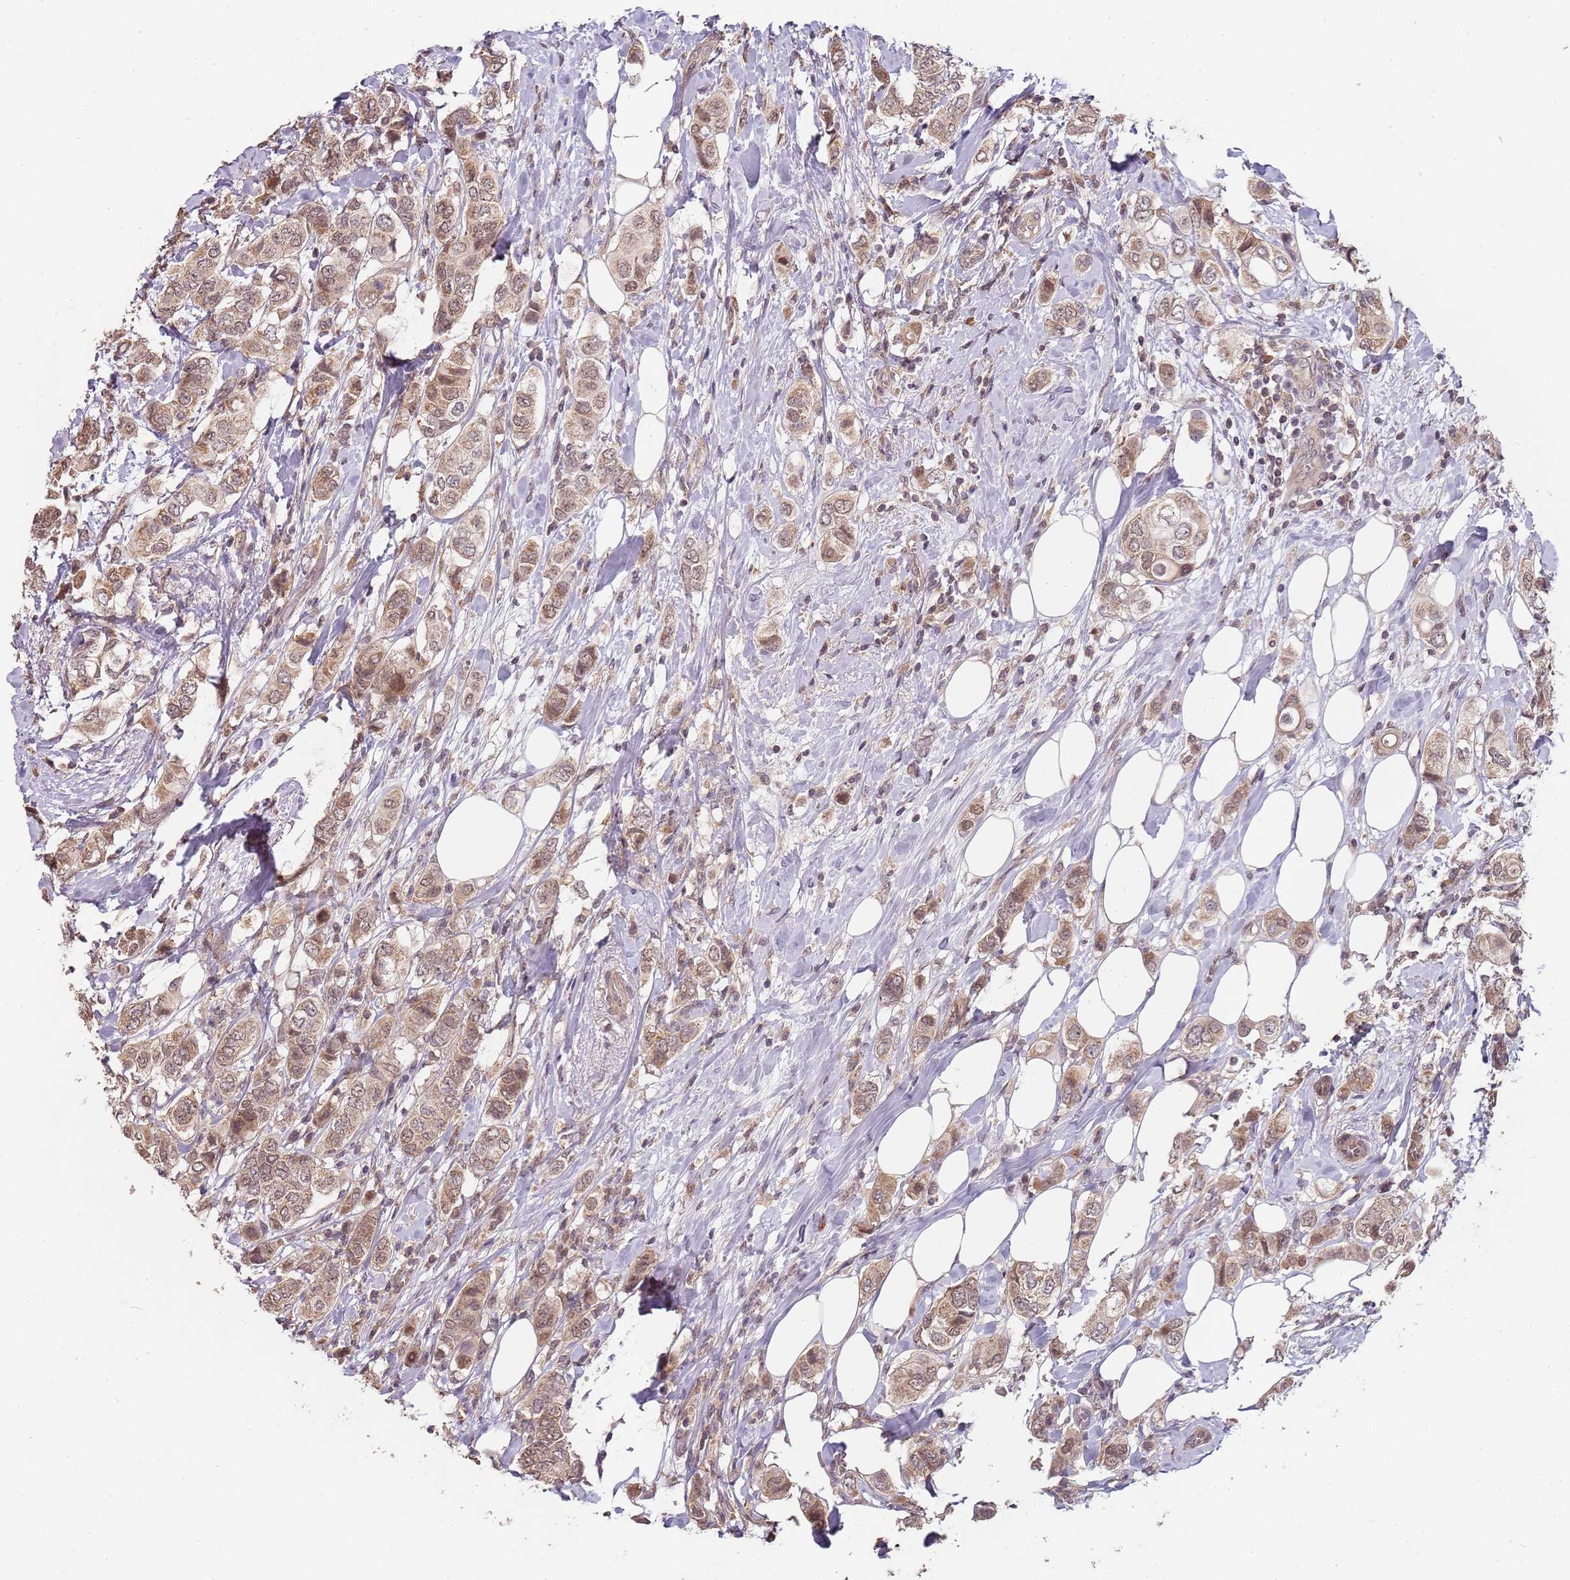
{"staining": {"intensity": "moderate", "quantity": ">75%", "location": "cytoplasmic/membranous,nuclear"}, "tissue": "breast cancer", "cell_type": "Tumor cells", "image_type": "cancer", "snomed": [{"axis": "morphology", "description": "Lobular carcinoma"}, {"axis": "topography", "description": "Breast"}], "caption": "High-power microscopy captured an immunohistochemistry image of breast lobular carcinoma, revealing moderate cytoplasmic/membranous and nuclear expression in about >75% of tumor cells.", "gene": "LIN37", "patient": {"sex": "female", "age": 51}}